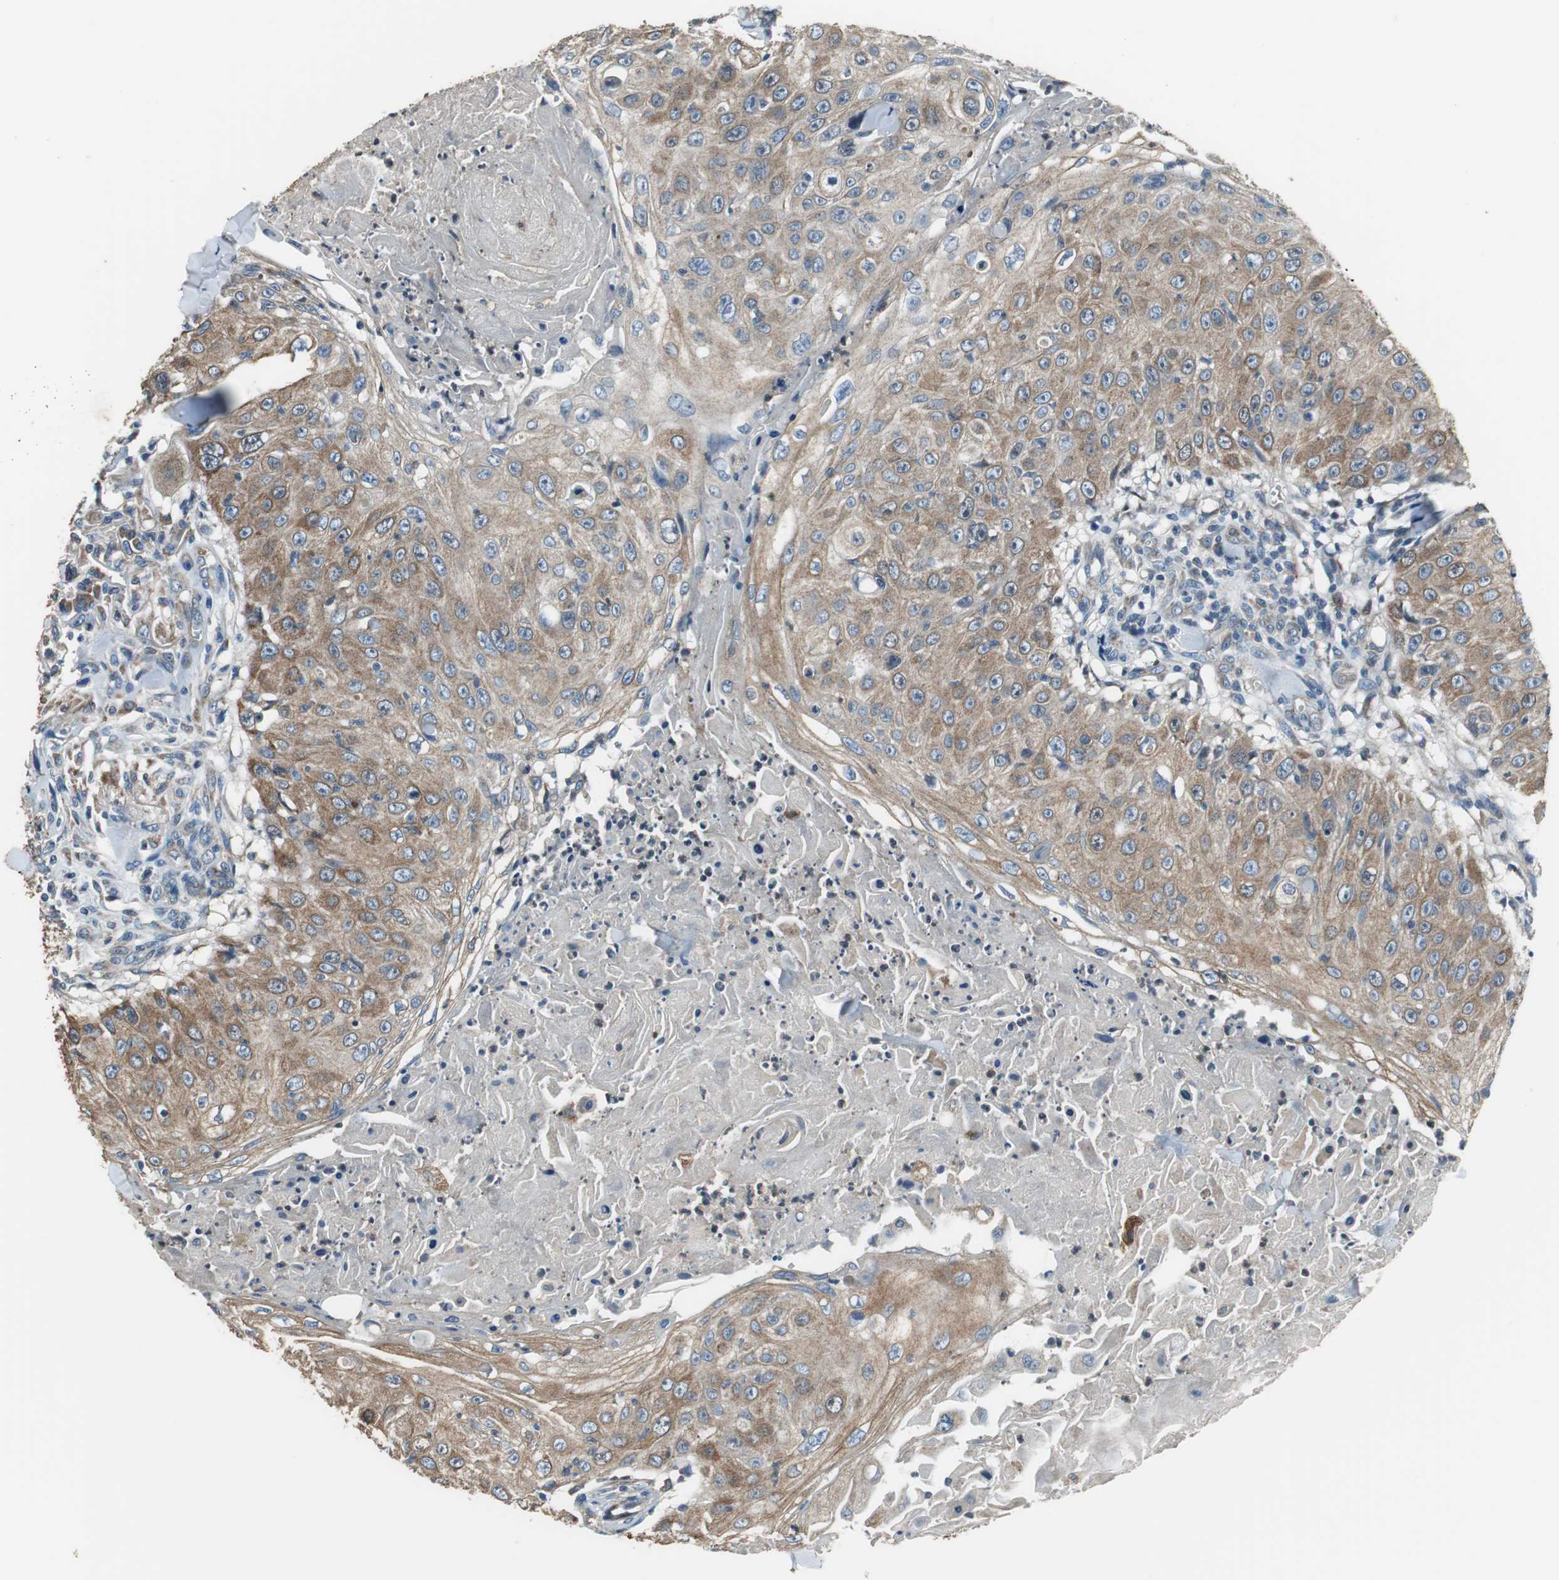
{"staining": {"intensity": "moderate", "quantity": ">75%", "location": "cytoplasmic/membranous"}, "tissue": "skin cancer", "cell_type": "Tumor cells", "image_type": "cancer", "snomed": [{"axis": "morphology", "description": "Squamous cell carcinoma, NOS"}, {"axis": "topography", "description": "Skin"}], "caption": "Human skin squamous cell carcinoma stained for a protein (brown) demonstrates moderate cytoplasmic/membranous positive expression in approximately >75% of tumor cells.", "gene": "PI4KB", "patient": {"sex": "male", "age": 86}}